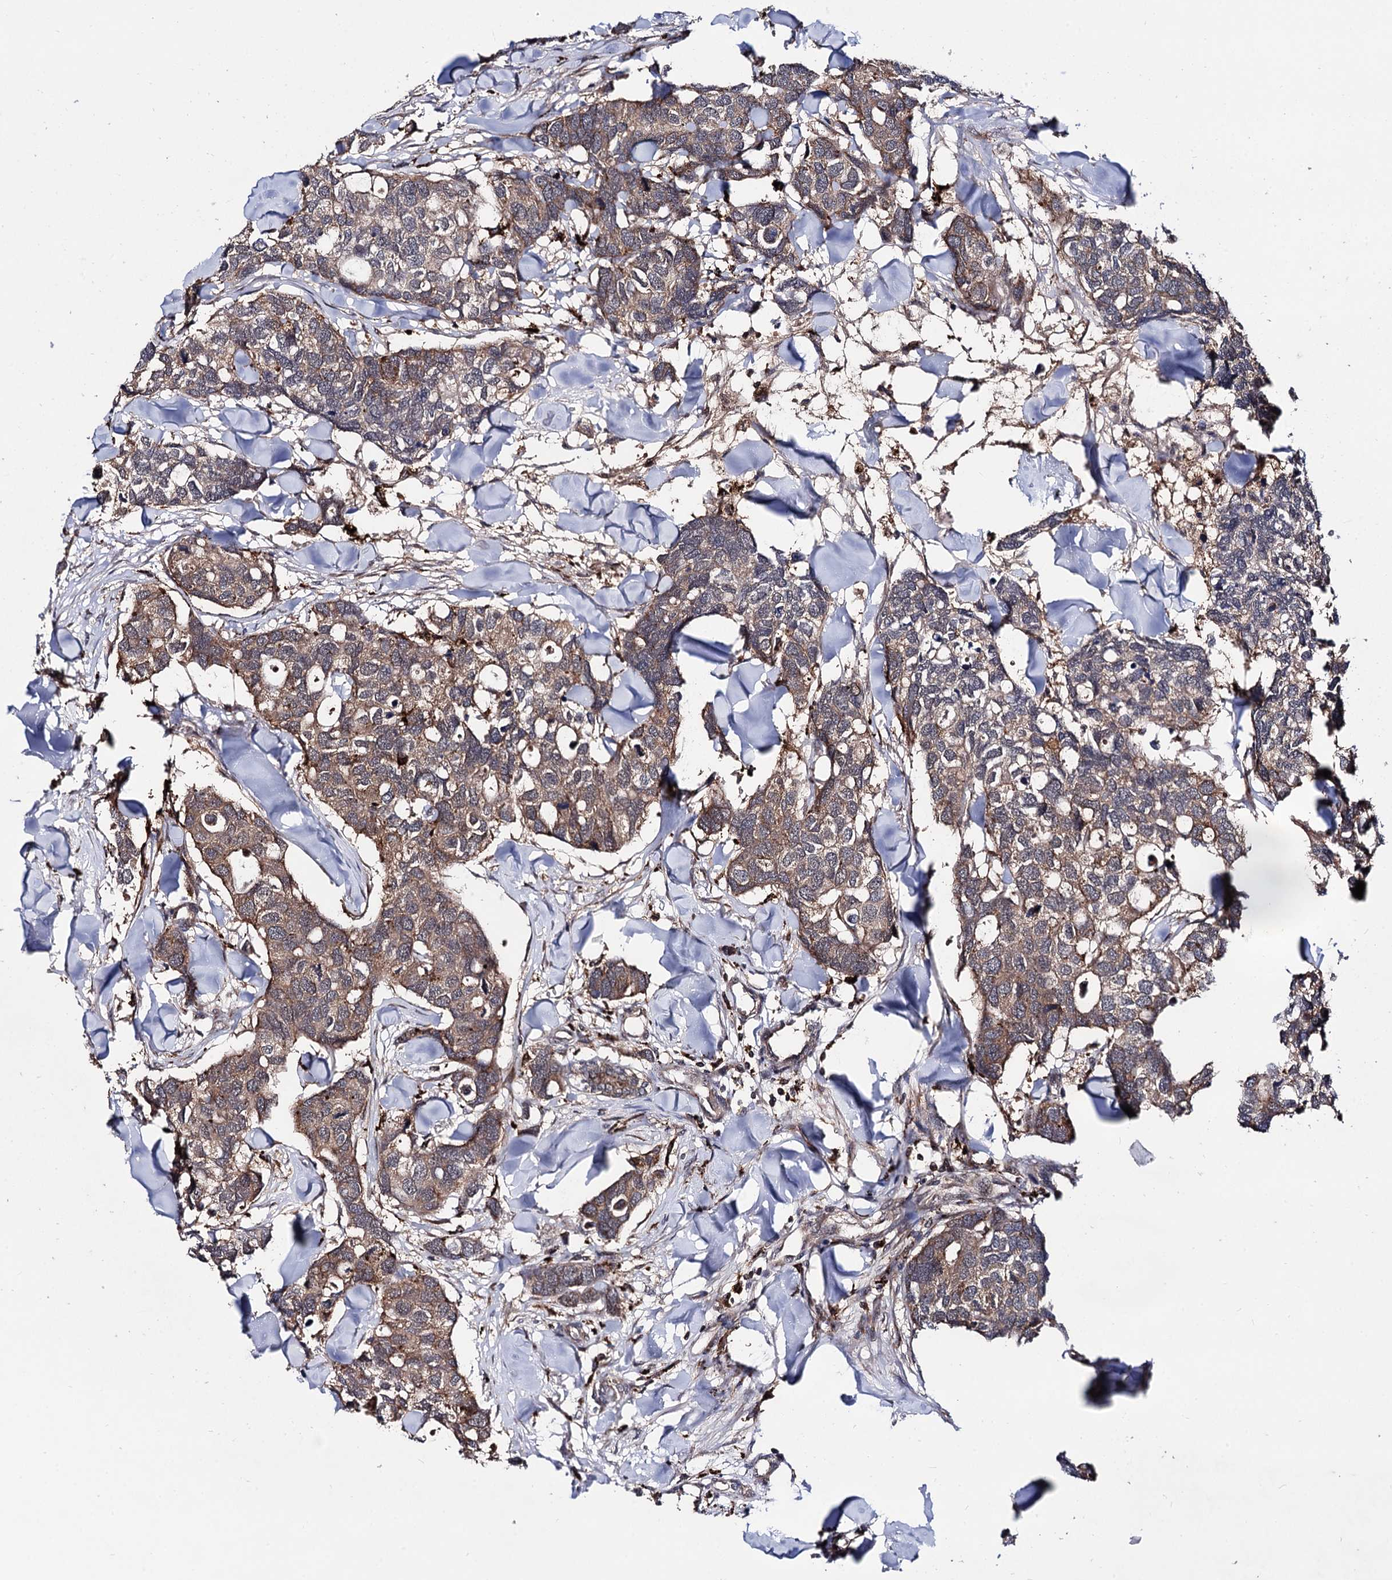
{"staining": {"intensity": "moderate", "quantity": ">75%", "location": "cytoplasmic/membranous"}, "tissue": "breast cancer", "cell_type": "Tumor cells", "image_type": "cancer", "snomed": [{"axis": "morphology", "description": "Duct carcinoma"}, {"axis": "topography", "description": "Breast"}], "caption": "IHC image of intraductal carcinoma (breast) stained for a protein (brown), which displays medium levels of moderate cytoplasmic/membranous staining in approximately >75% of tumor cells.", "gene": "MICAL2", "patient": {"sex": "female", "age": 83}}